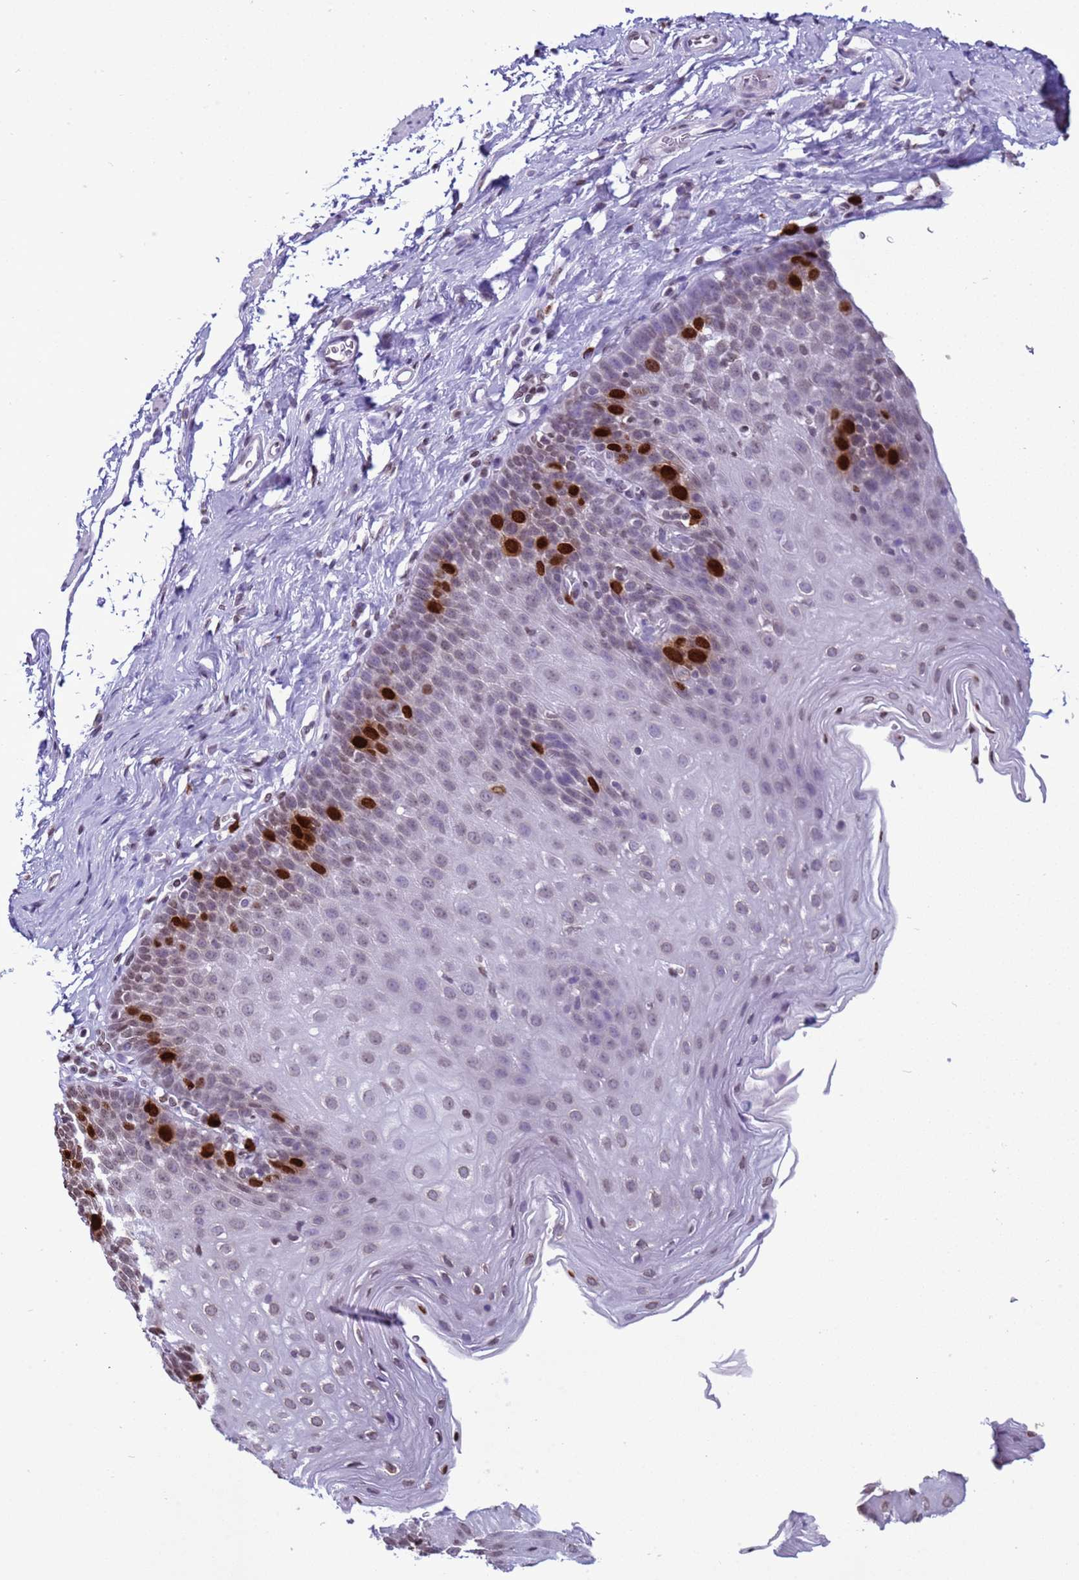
{"staining": {"intensity": "strong", "quantity": "<25%", "location": "nuclear"}, "tissue": "esophagus", "cell_type": "Squamous epithelial cells", "image_type": "normal", "snomed": [{"axis": "morphology", "description": "Normal tissue, NOS"}, {"axis": "topography", "description": "Esophagus"}], "caption": "A medium amount of strong nuclear expression is appreciated in approximately <25% of squamous epithelial cells in benign esophagus.", "gene": "H4C11", "patient": {"sex": "female", "age": 61}}